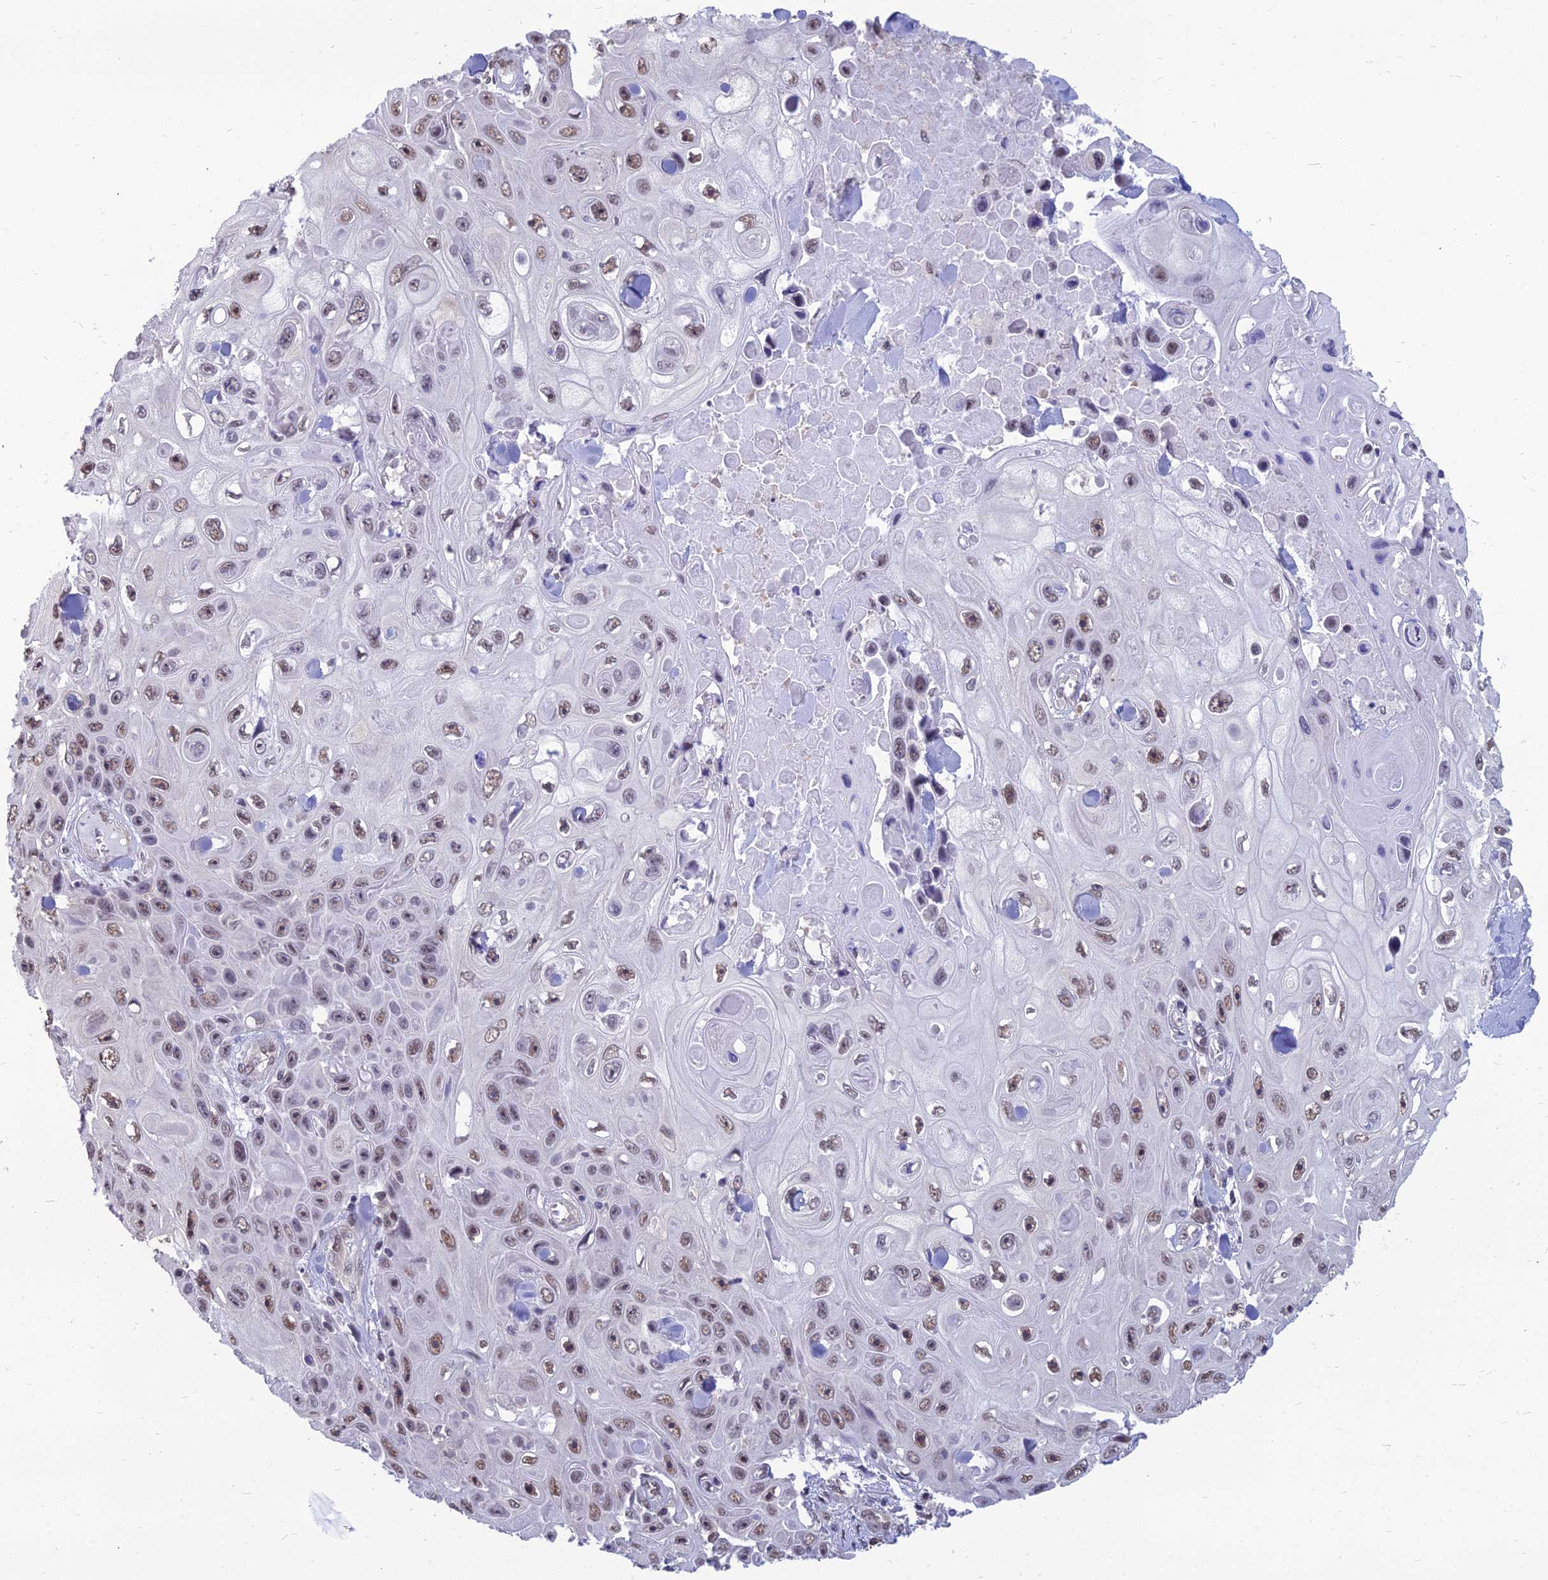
{"staining": {"intensity": "weak", "quantity": "25%-75%", "location": "nuclear"}, "tissue": "skin cancer", "cell_type": "Tumor cells", "image_type": "cancer", "snomed": [{"axis": "morphology", "description": "Squamous cell carcinoma, NOS"}, {"axis": "topography", "description": "Skin"}], "caption": "This histopathology image shows IHC staining of skin cancer (squamous cell carcinoma), with low weak nuclear expression in approximately 25%-75% of tumor cells.", "gene": "SRSF7", "patient": {"sex": "male", "age": 82}}